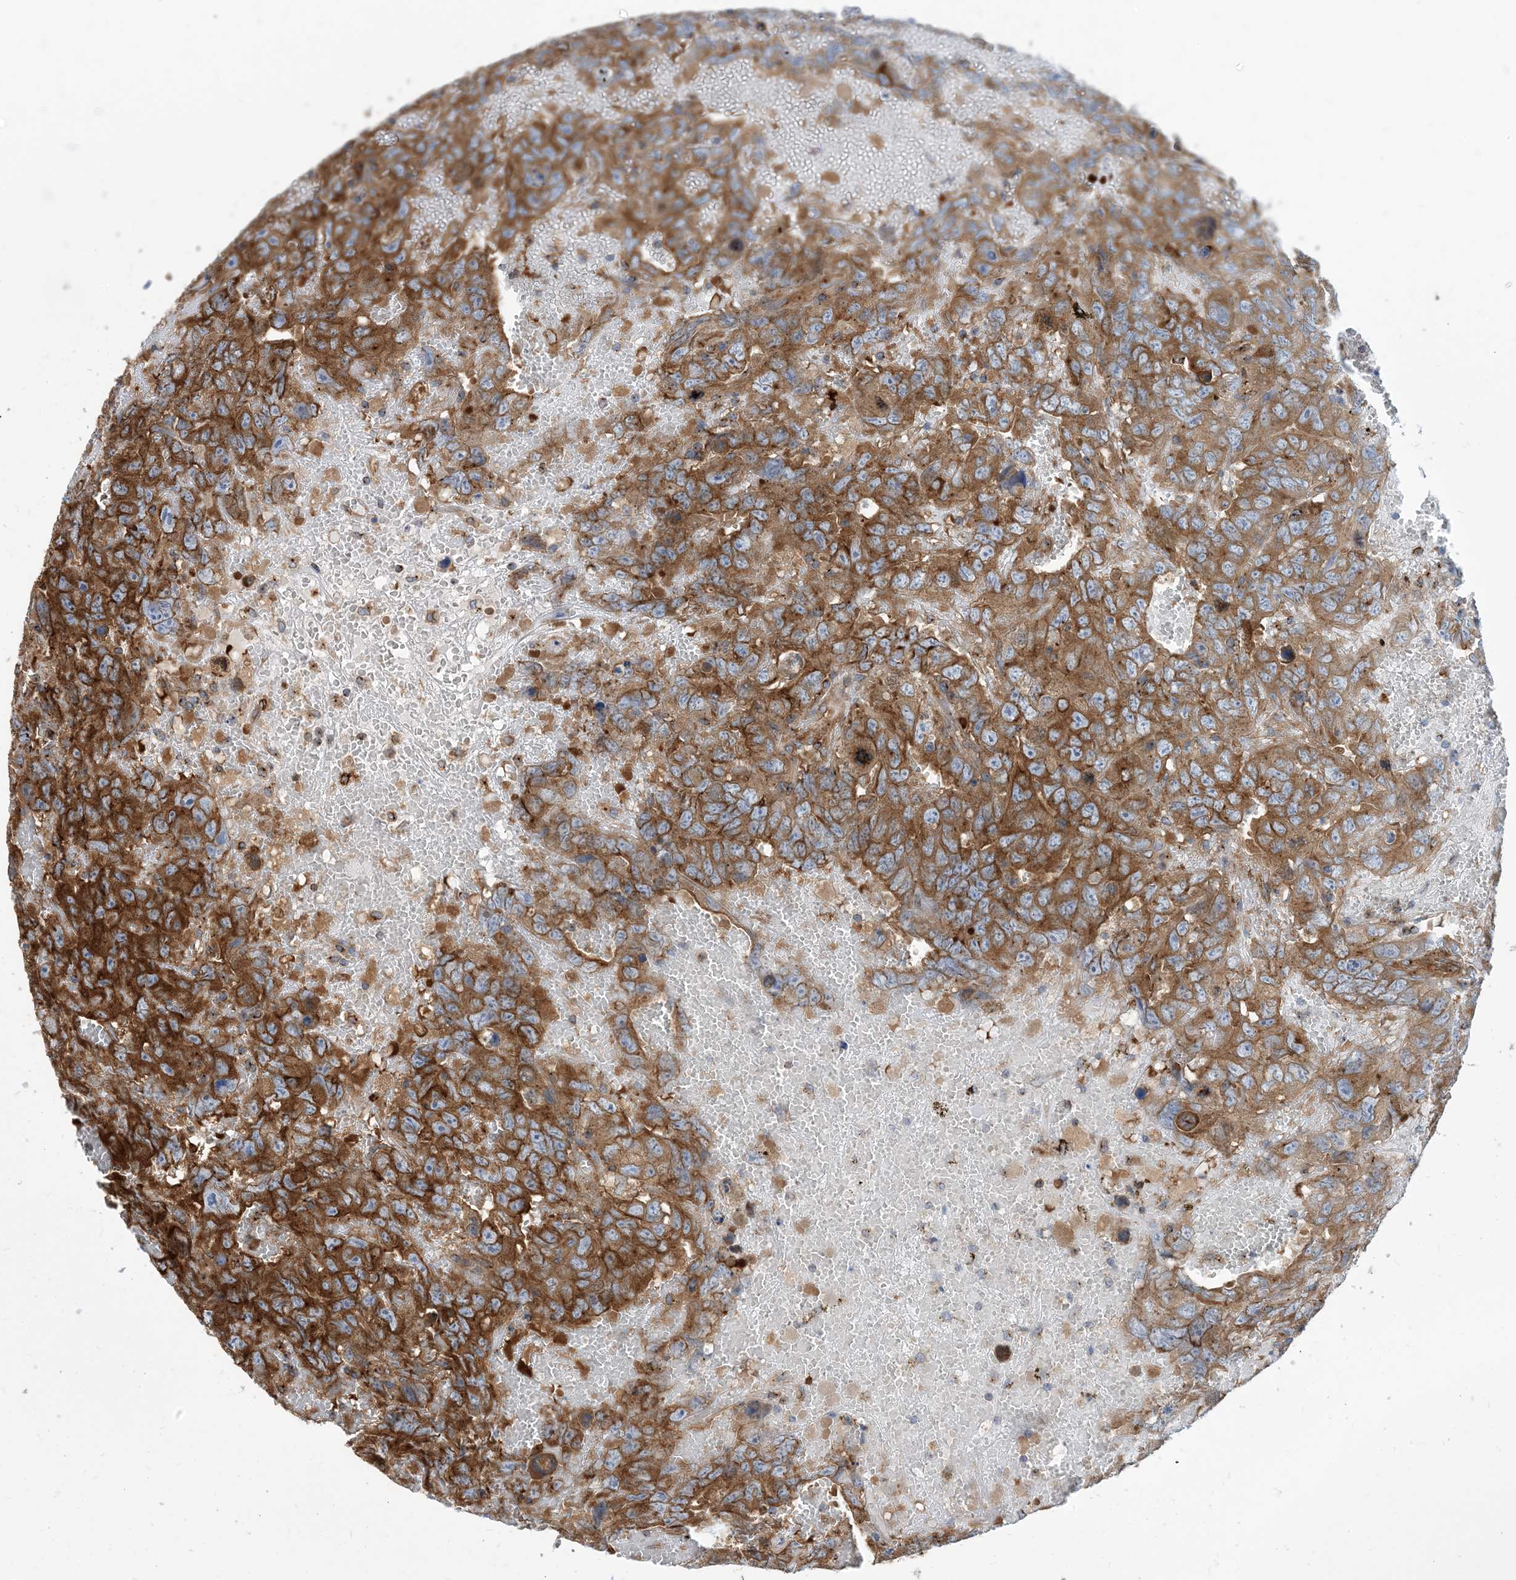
{"staining": {"intensity": "strong", "quantity": ">75%", "location": "cytoplasmic/membranous"}, "tissue": "testis cancer", "cell_type": "Tumor cells", "image_type": "cancer", "snomed": [{"axis": "morphology", "description": "Carcinoma, Embryonal, NOS"}, {"axis": "topography", "description": "Testis"}], "caption": "Protein expression by IHC demonstrates strong cytoplasmic/membranous expression in approximately >75% of tumor cells in testis cancer.", "gene": "DYNC1LI1", "patient": {"sex": "male", "age": 45}}